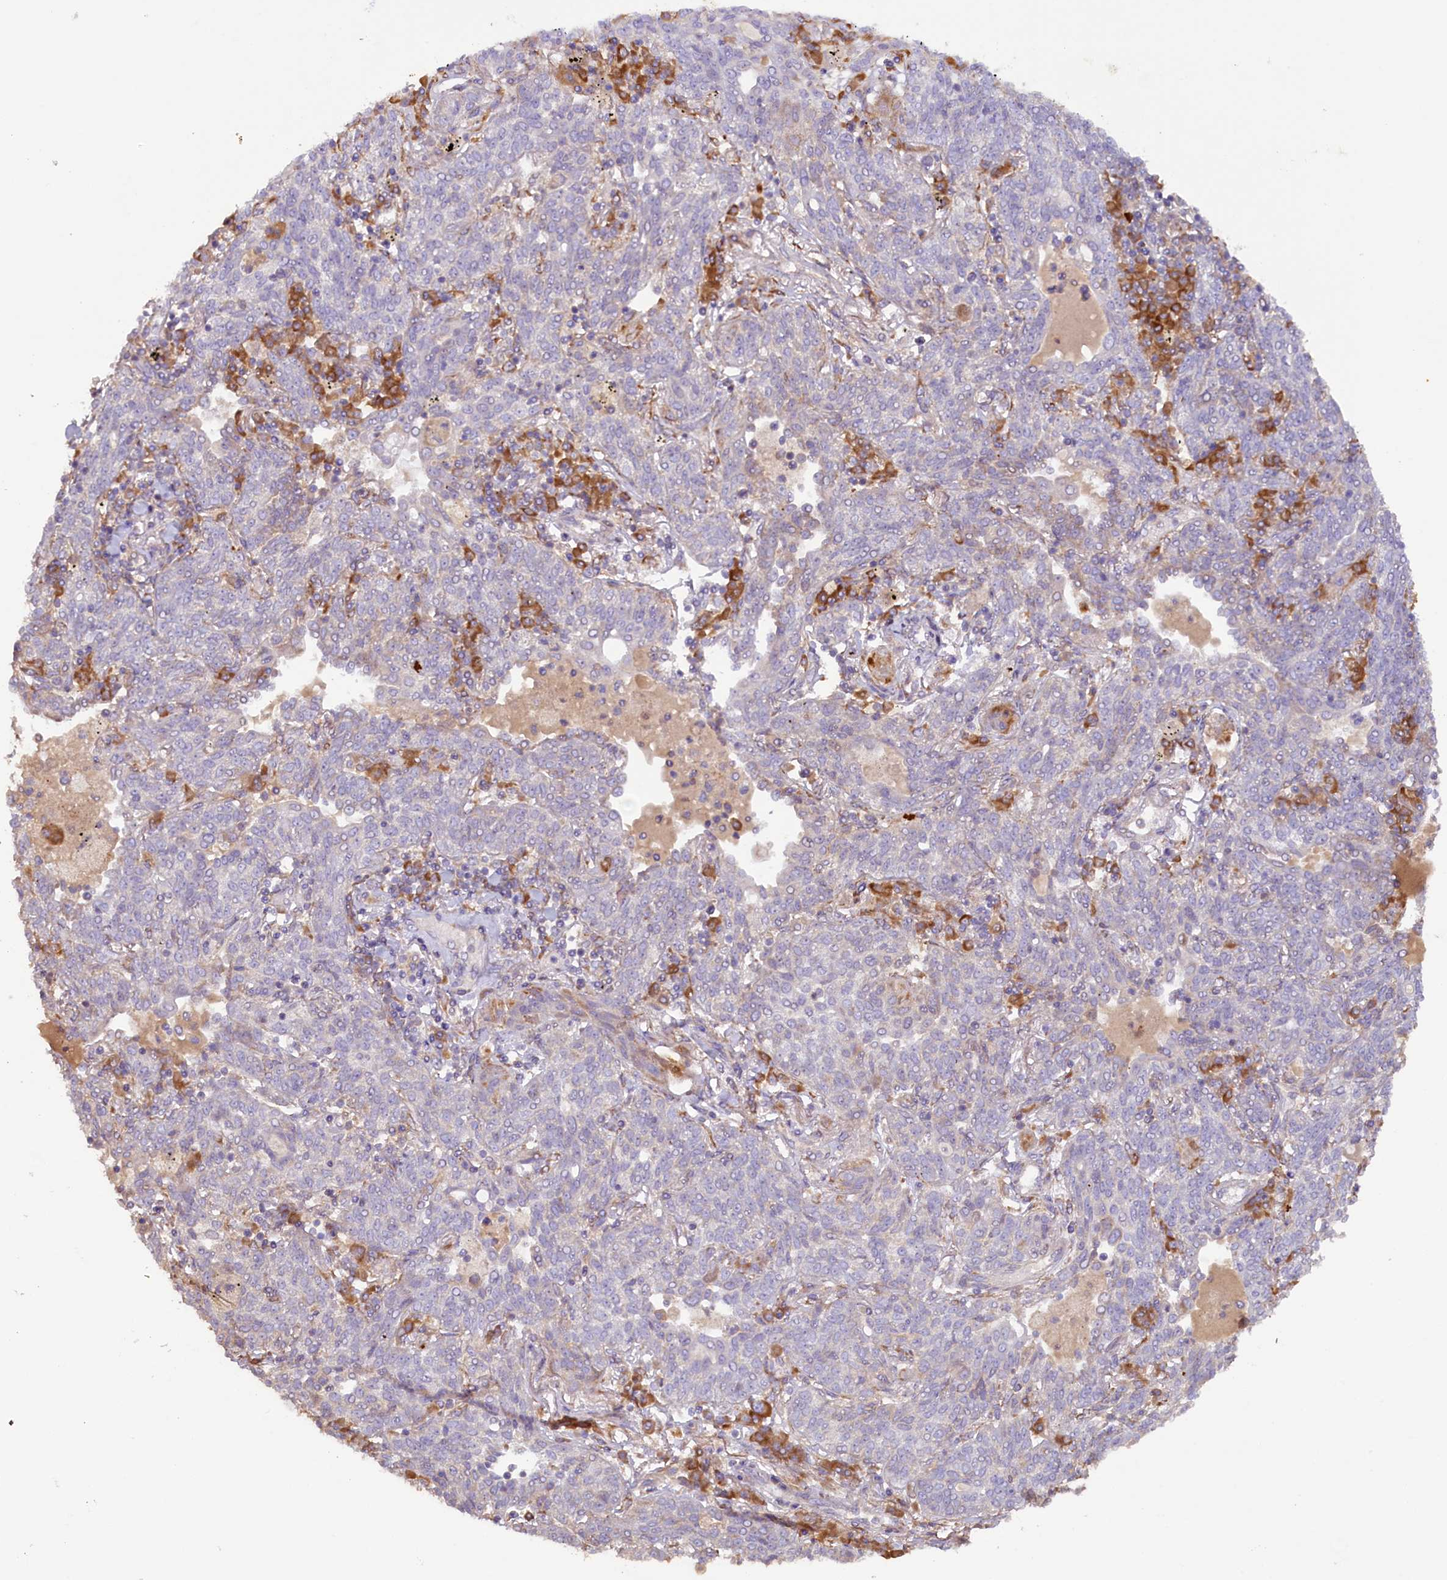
{"staining": {"intensity": "negative", "quantity": "none", "location": "none"}, "tissue": "lung cancer", "cell_type": "Tumor cells", "image_type": "cancer", "snomed": [{"axis": "morphology", "description": "Squamous cell carcinoma, NOS"}, {"axis": "topography", "description": "Lung"}], "caption": "IHC of squamous cell carcinoma (lung) displays no staining in tumor cells.", "gene": "SSC5D", "patient": {"sex": "female", "age": 70}}